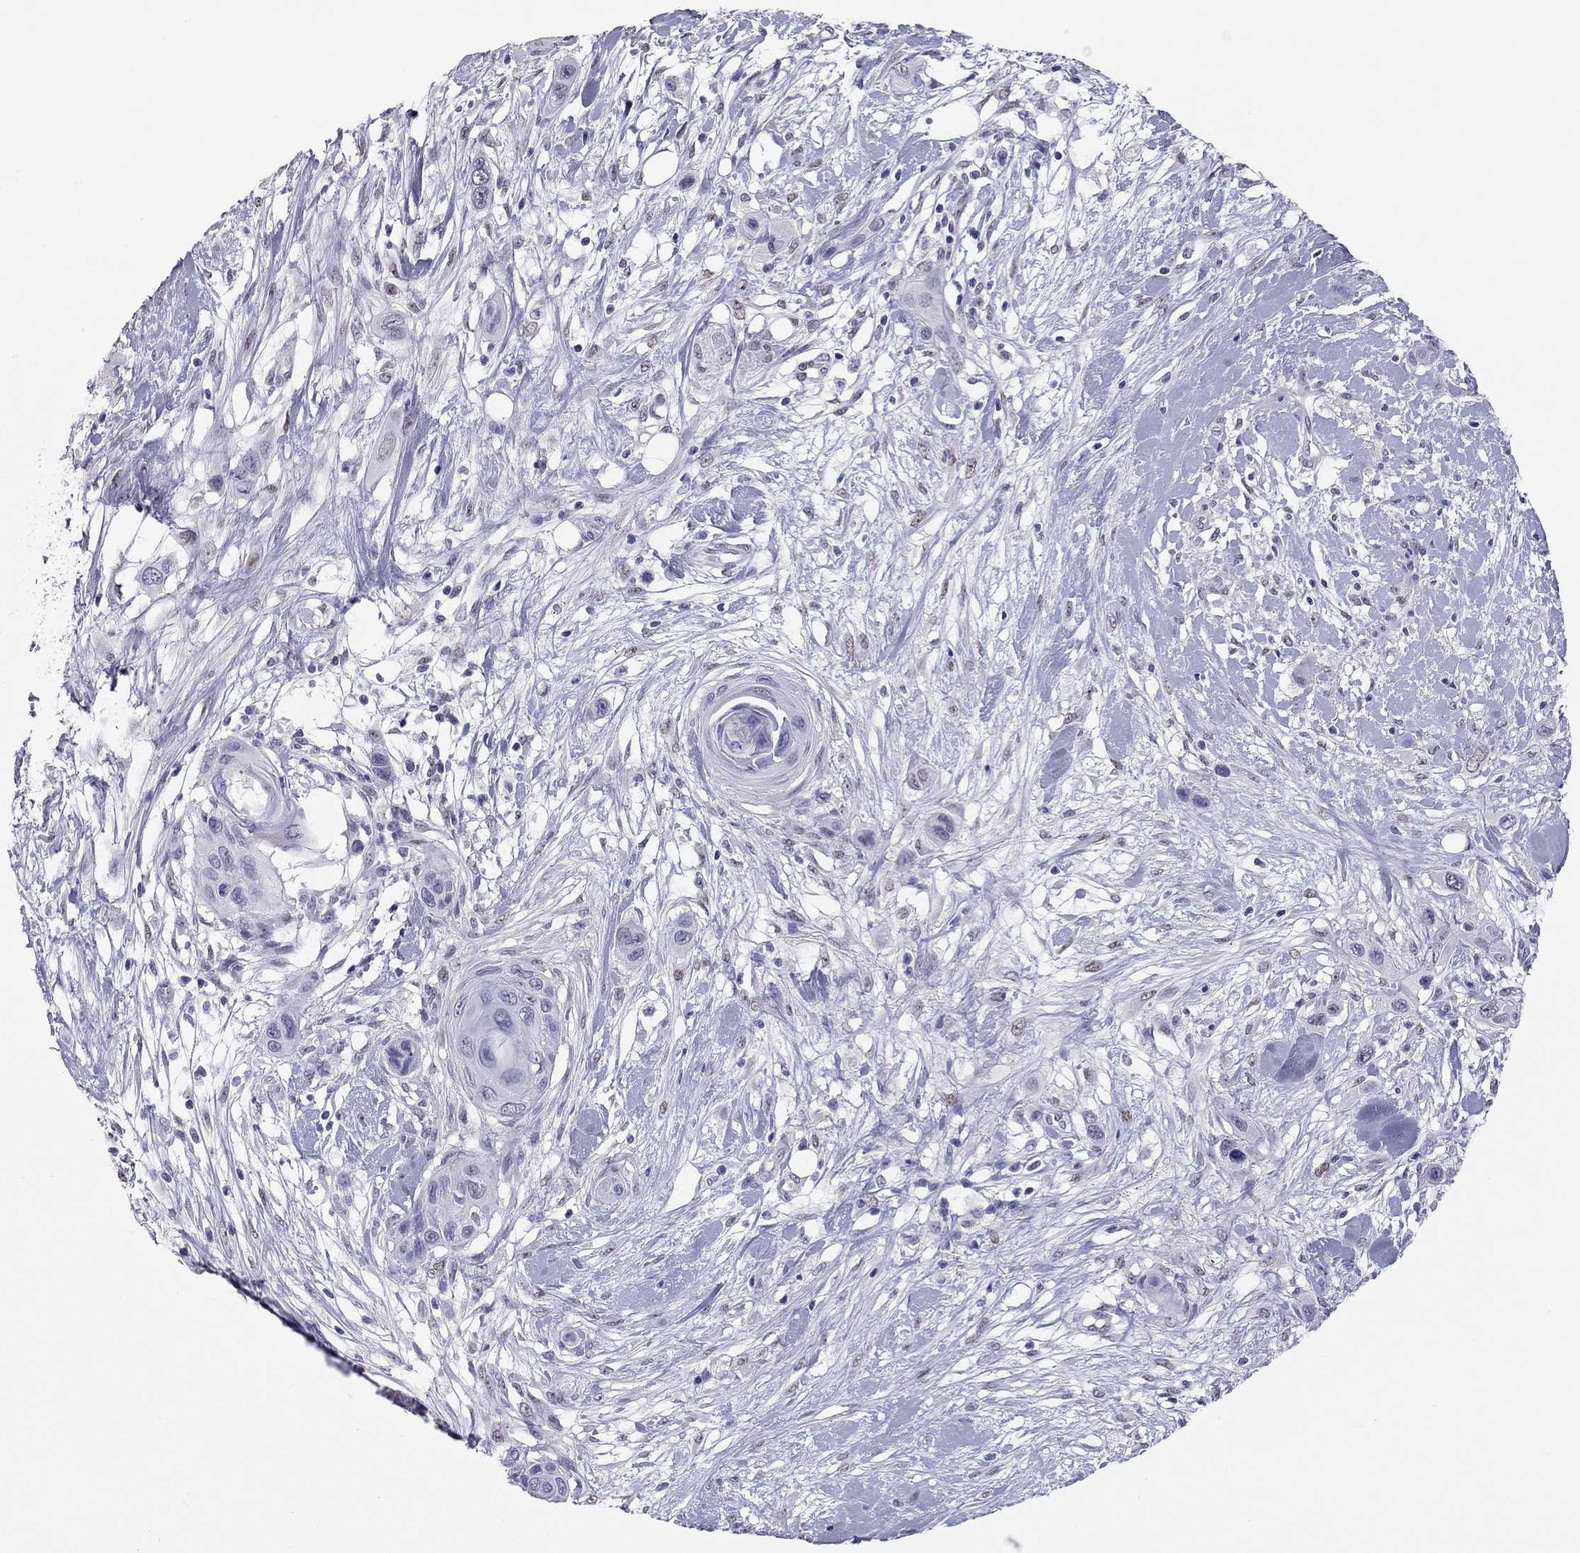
{"staining": {"intensity": "negative", "quantity": "none", "location": "none"}, "tissue": "skin cancer", "cell_type": "Tumor cells", "image_type": "cancer", "snomed": [{"axis": "morphology", "description": "Squamous cell carcinoma, NOS"}, {"axis": "topography", "description": "Skin"}], "caption": "DAB immunohistochemical staining of human skin cancer (squamous cell carcinoma) exhibits no significant expression in tumor cells.", "gene": "PHOX2A", "patient": {"sex": "male", "age": 79}}